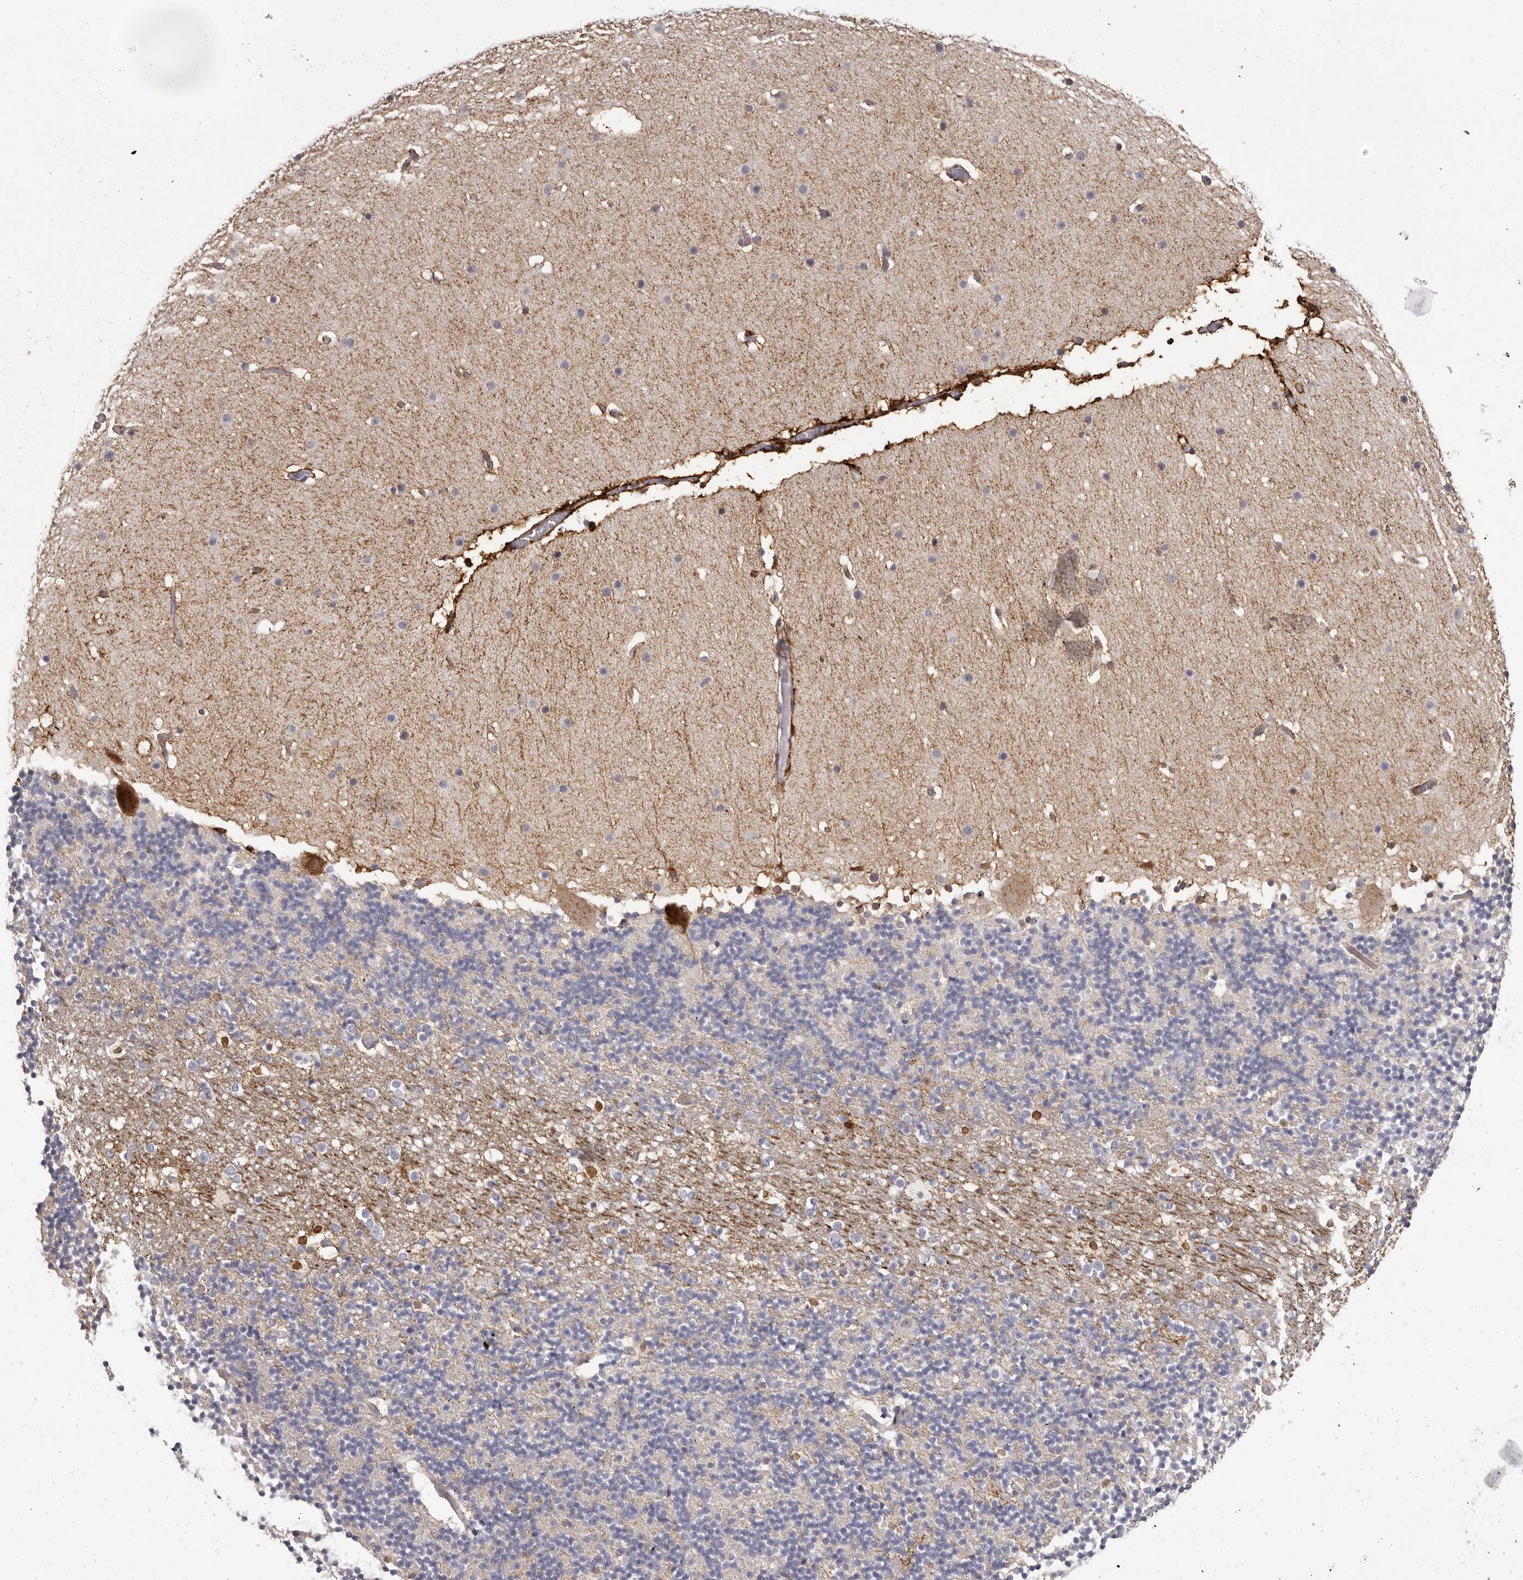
{"staining": {"intensity": "negative", "quantity": "none", "location": "none"}, "tissue": "cerebellum", "cell_type": "Cells in granular layer", "image_type": "normal", "snomed": [{"axis": "morphology", "description": "Normal tissue, NOS"}, {"axis": "topography", "description": "Cerebellum"}], "caption": "IHC image of normal human cerebellum stained for a protein (brown), which exhibits no staining in cells in granular layer. (DAB IHC with hematoxylin counter stain).", "gene": "OTUD3", "patient": {"sex": "male", "age": 57}}